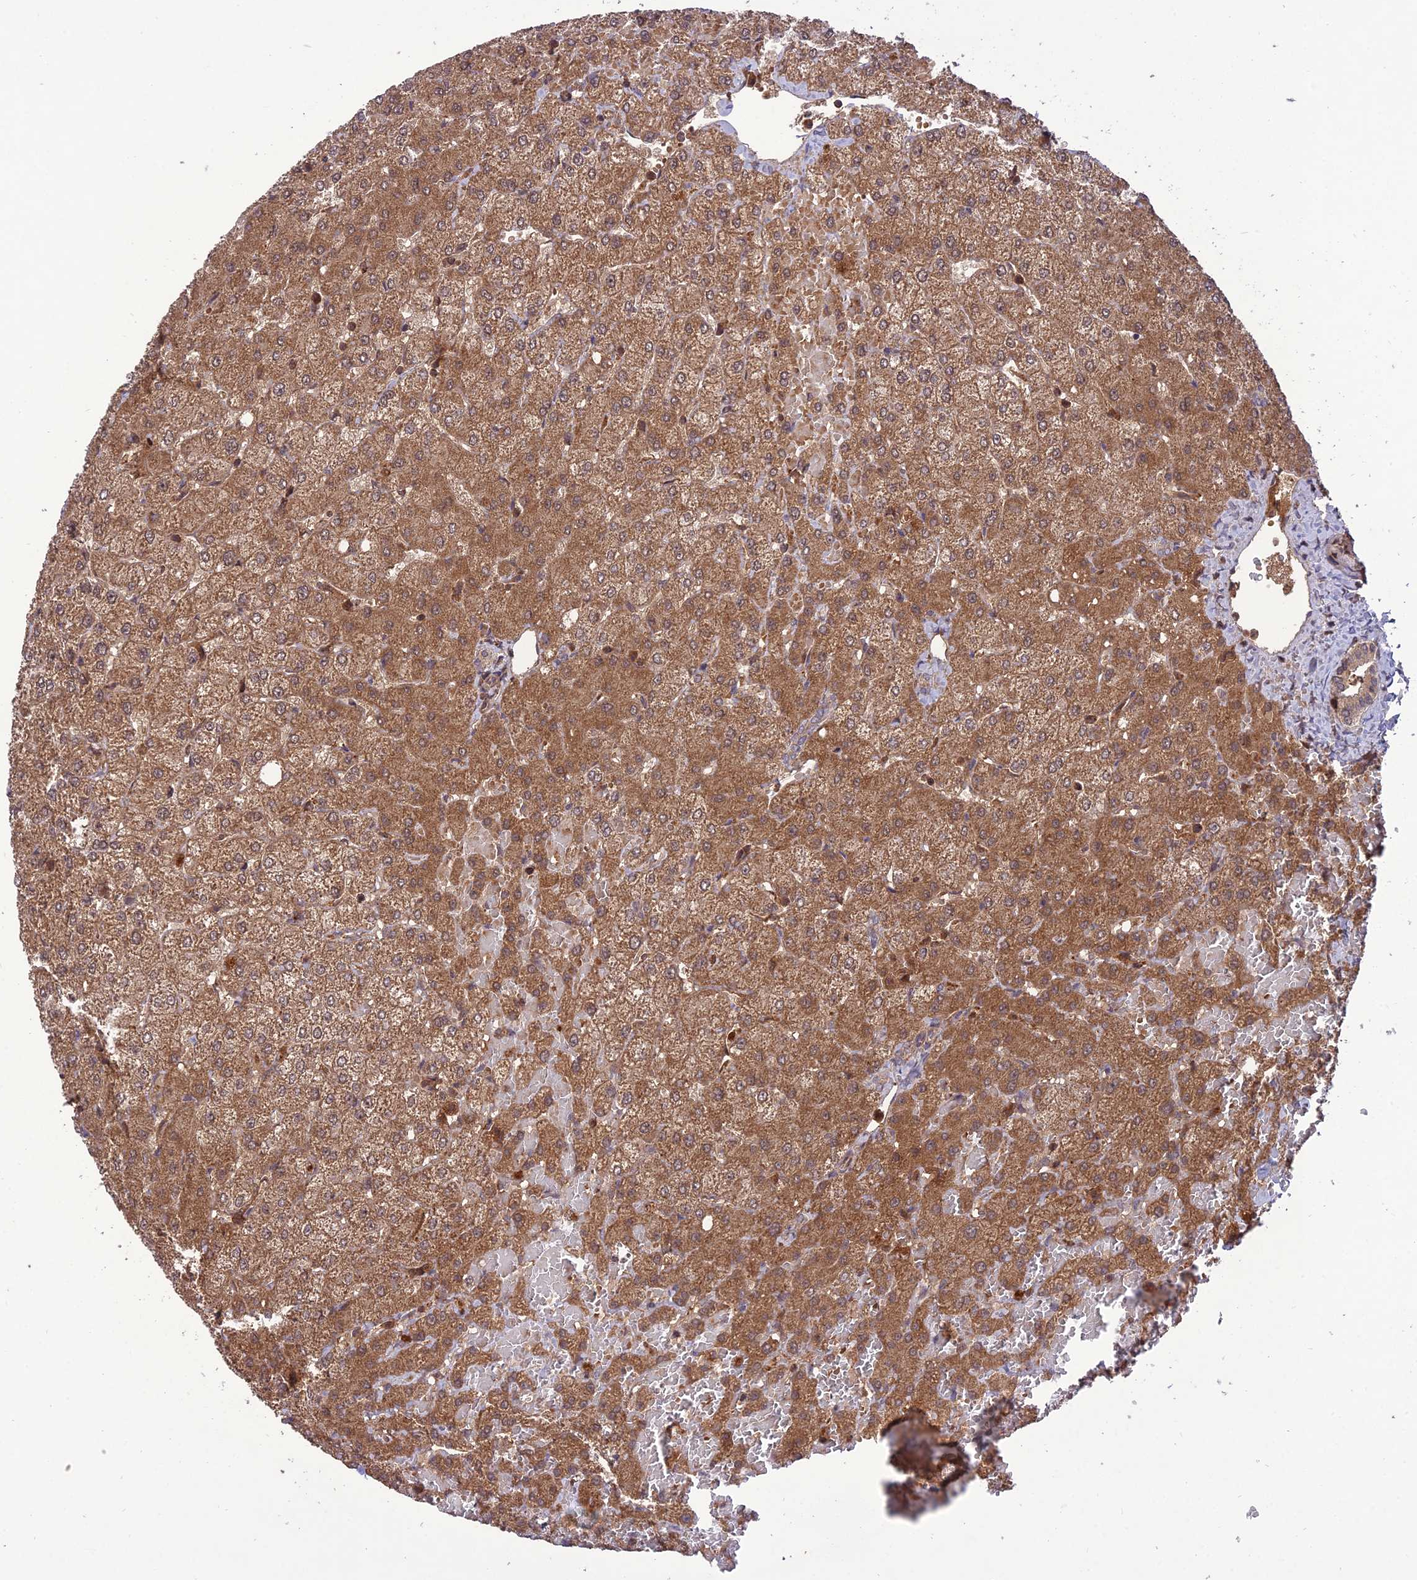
{"staining": {"intensity": "moderate", "quantity": ">75%", "location": "cytoplasmic/membranous"}, "tissue": "liver", "cell_type": "Cholangiocytes", "image_type": "normal", "snomed": [{"axis": "morphology", "description": "Normal tissue, NOS"}, {"axis": "topography", "description": "Liver"}], "caption": "Liver stained with DAB (3,3'-diaminobenzidine) immunohistochemistry demonstrates medium levels of moderate cytoplasmic/membranous expression in approximately >75% of cholangiocytes. The staining was performed using DAB (3,3'-diaminobenzidine) to visualize the protein expression in brown, while the nuclei were stained in blue with hematoxylin (Magnification: 20x).", "gene": "NDUFC1", "patient": {"sex": "female", "age": 54}}